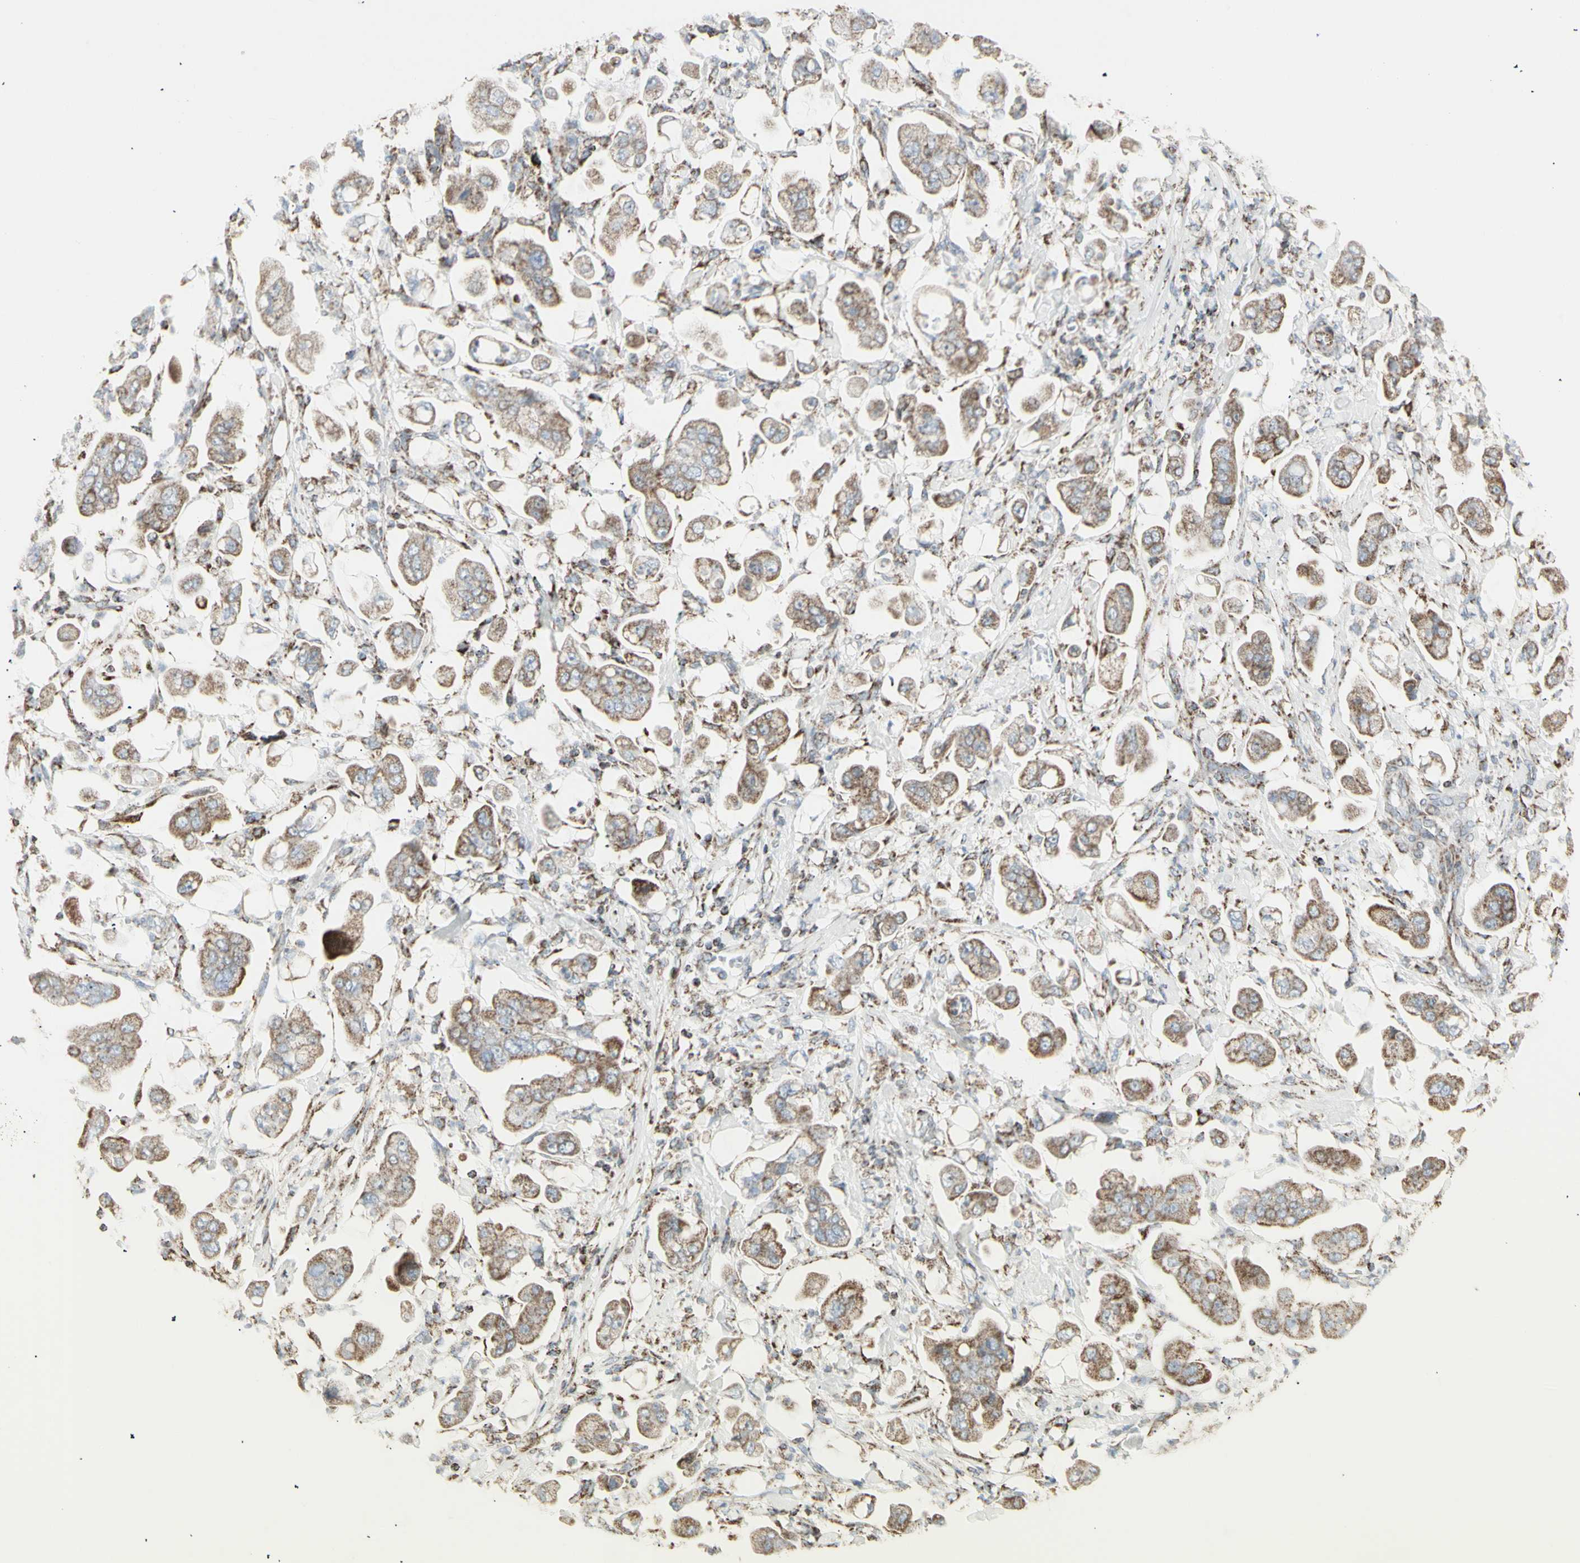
{"staining": {"intensity": "moderate", "quantity": ">75%", "location": "cytoplasmic/membranous"}, "tissue": "stomach cancer", "cell_type": "Tumor cells", "image_type": "cancer", "snomed": [{"axis": "morphology", "description": "Adenocarcinoma, NOS"}, {"axis": "topography", "description": "Stomach"}], "caption": "Stomach adenocarcinoma tissue exhibits moderate cytoplasmic/membranous positivity in about >75% of tumor cells Using DAB (brown) and hematoxylin (blue) stains, captured at high magnification using brightfield microscopy.", "gene": "PLGRKT", "patient": {"sex": "male", "age": 62}}